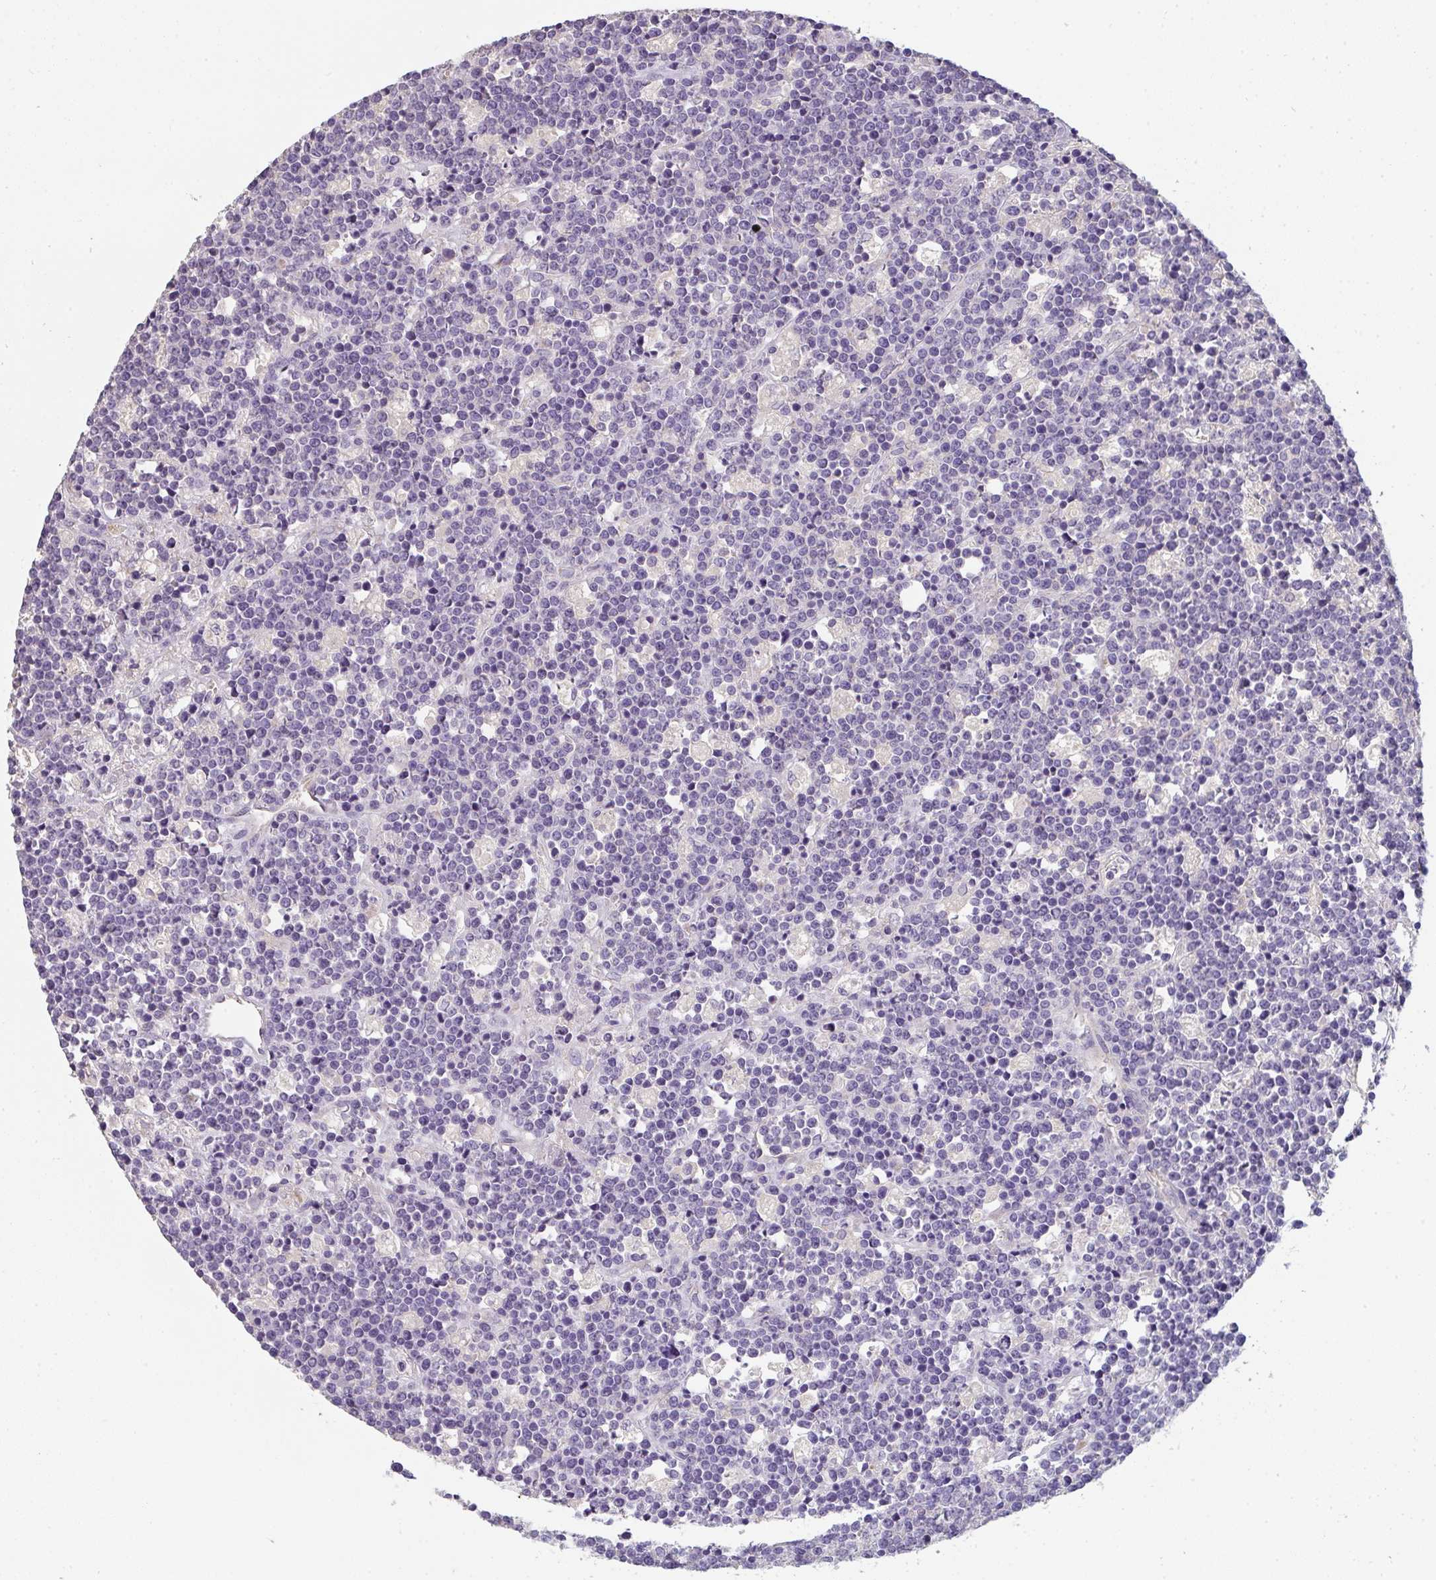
{"staining": {"intensity": "negative", "quantity": "none", "location": "none"}, "tissue": "lymphoma", "cell_type": "Tumor cells", "image_type": "cancer", "snomed": [{"axis": "morphology", "description": "Malignant lymphoma, non-Hodgkin's type, High grade"}, {"axis": "topography", "description": "Ovary"}], "caption": "High magnification brightfield microscopy of lymphoma stained with DAB (3,3'-diaminobenzidine) (brown) and counterstained with hematoxylin (blue): tumor cells show no significant positivity. The staining is performed using DAB (3,3'-diaminobenzidine) brown chromogen with nuclei counter-stained in using hematoxylin.", "gene": "ZNF215", "patient": {"sex": "female", "age": 56}}